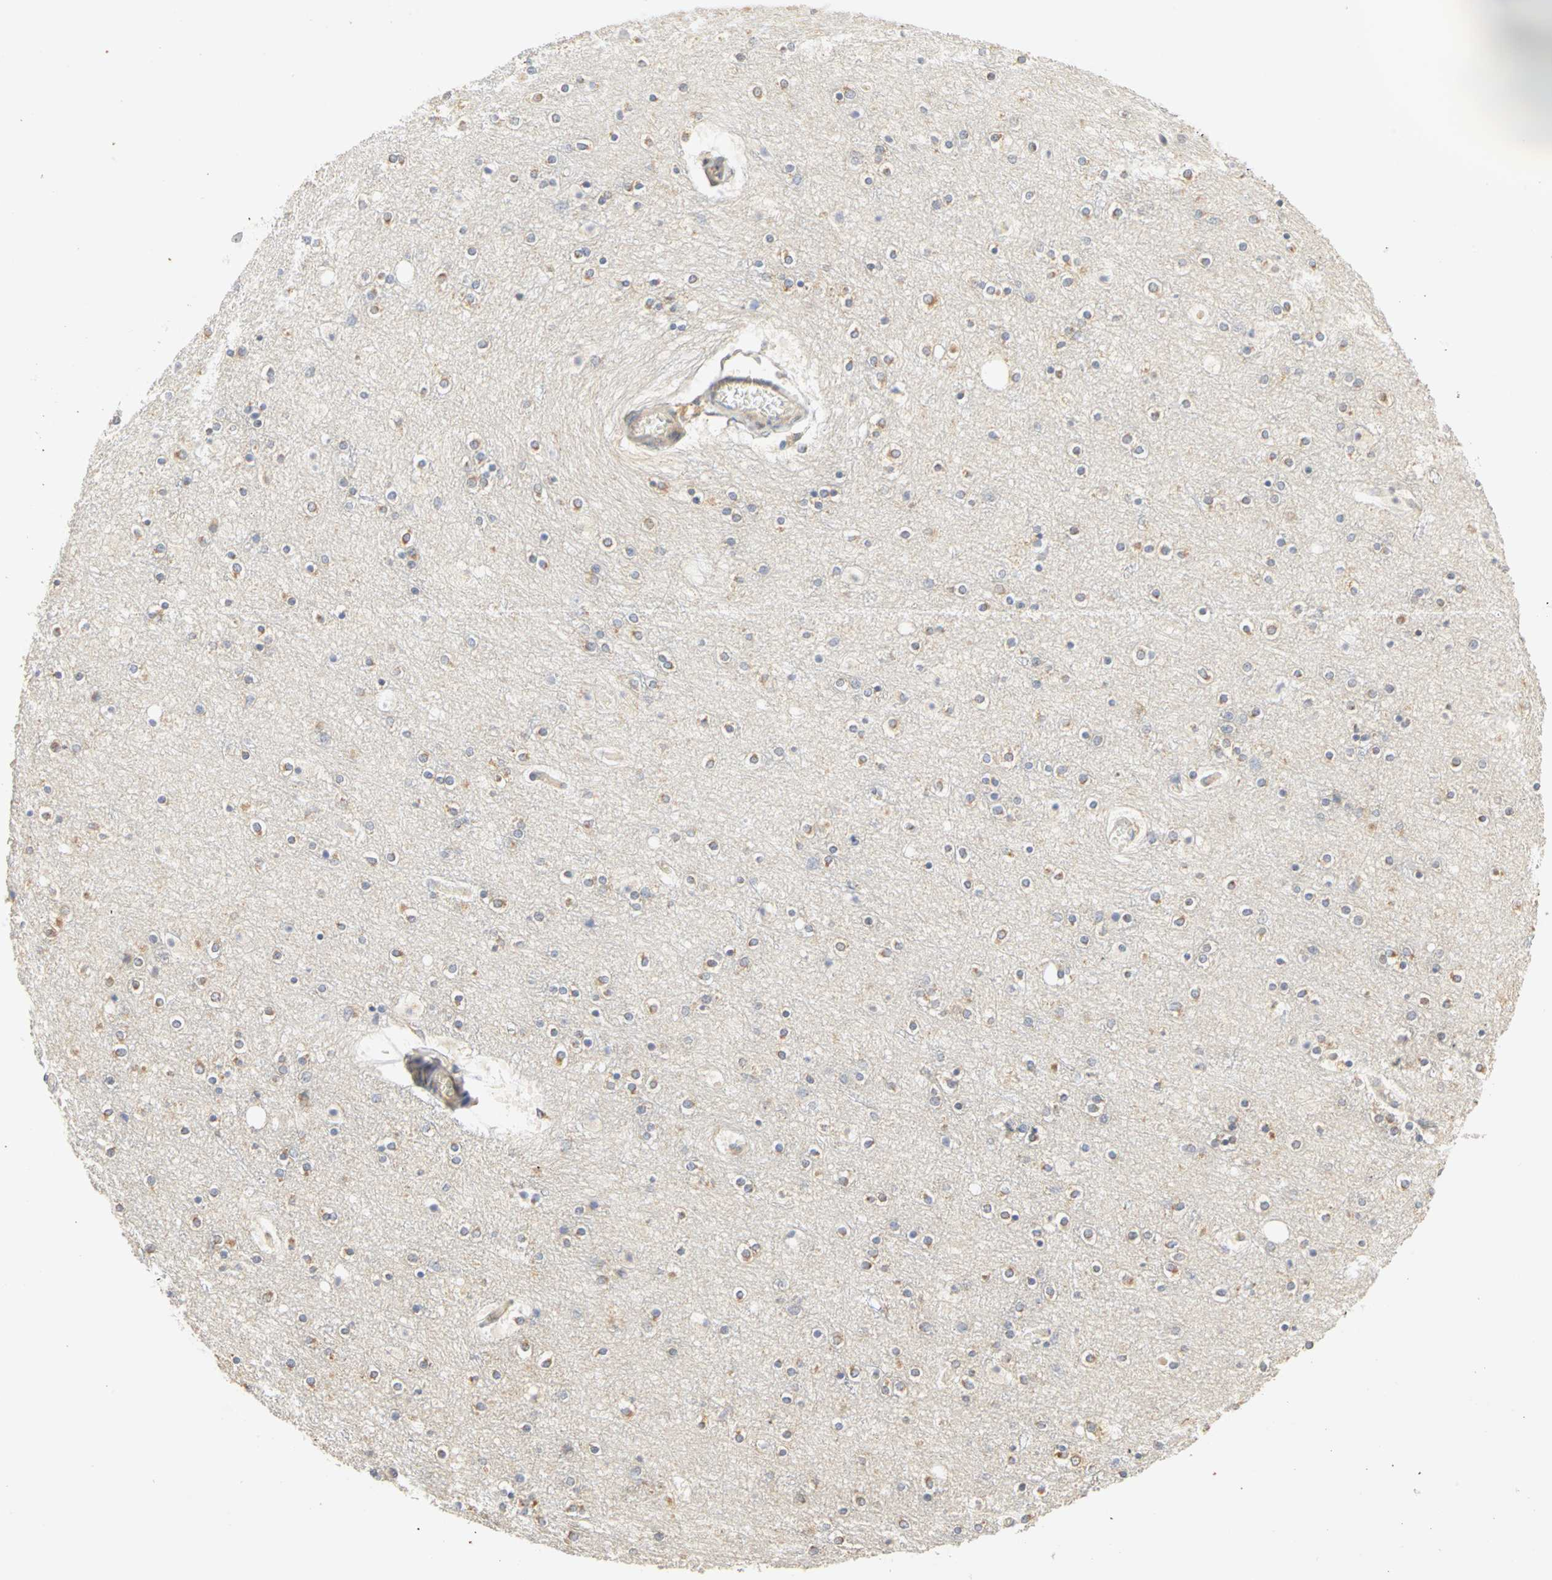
{"staining": {"intensity": "moderate", "quantity": "25%-75%", "location": "cytoplasmic/membranous"}, "tissue": "cerebral cortex", "cell_type": "Endothelial cells", "image_type": "normal", "snomed": [{"axis": "morphology", "description": "Normal tissue, NOS"}, {"axis": "topography", "description": "Cerebral cortex"}], "caption": "The histopathology image displays a brown stain indicating the presence of a protein in the cytoplasmic/membranous of endothelial cells in cerebral cortex.", "gene": "GNRH2", "patient": {"sex": "female", "age": 54}}